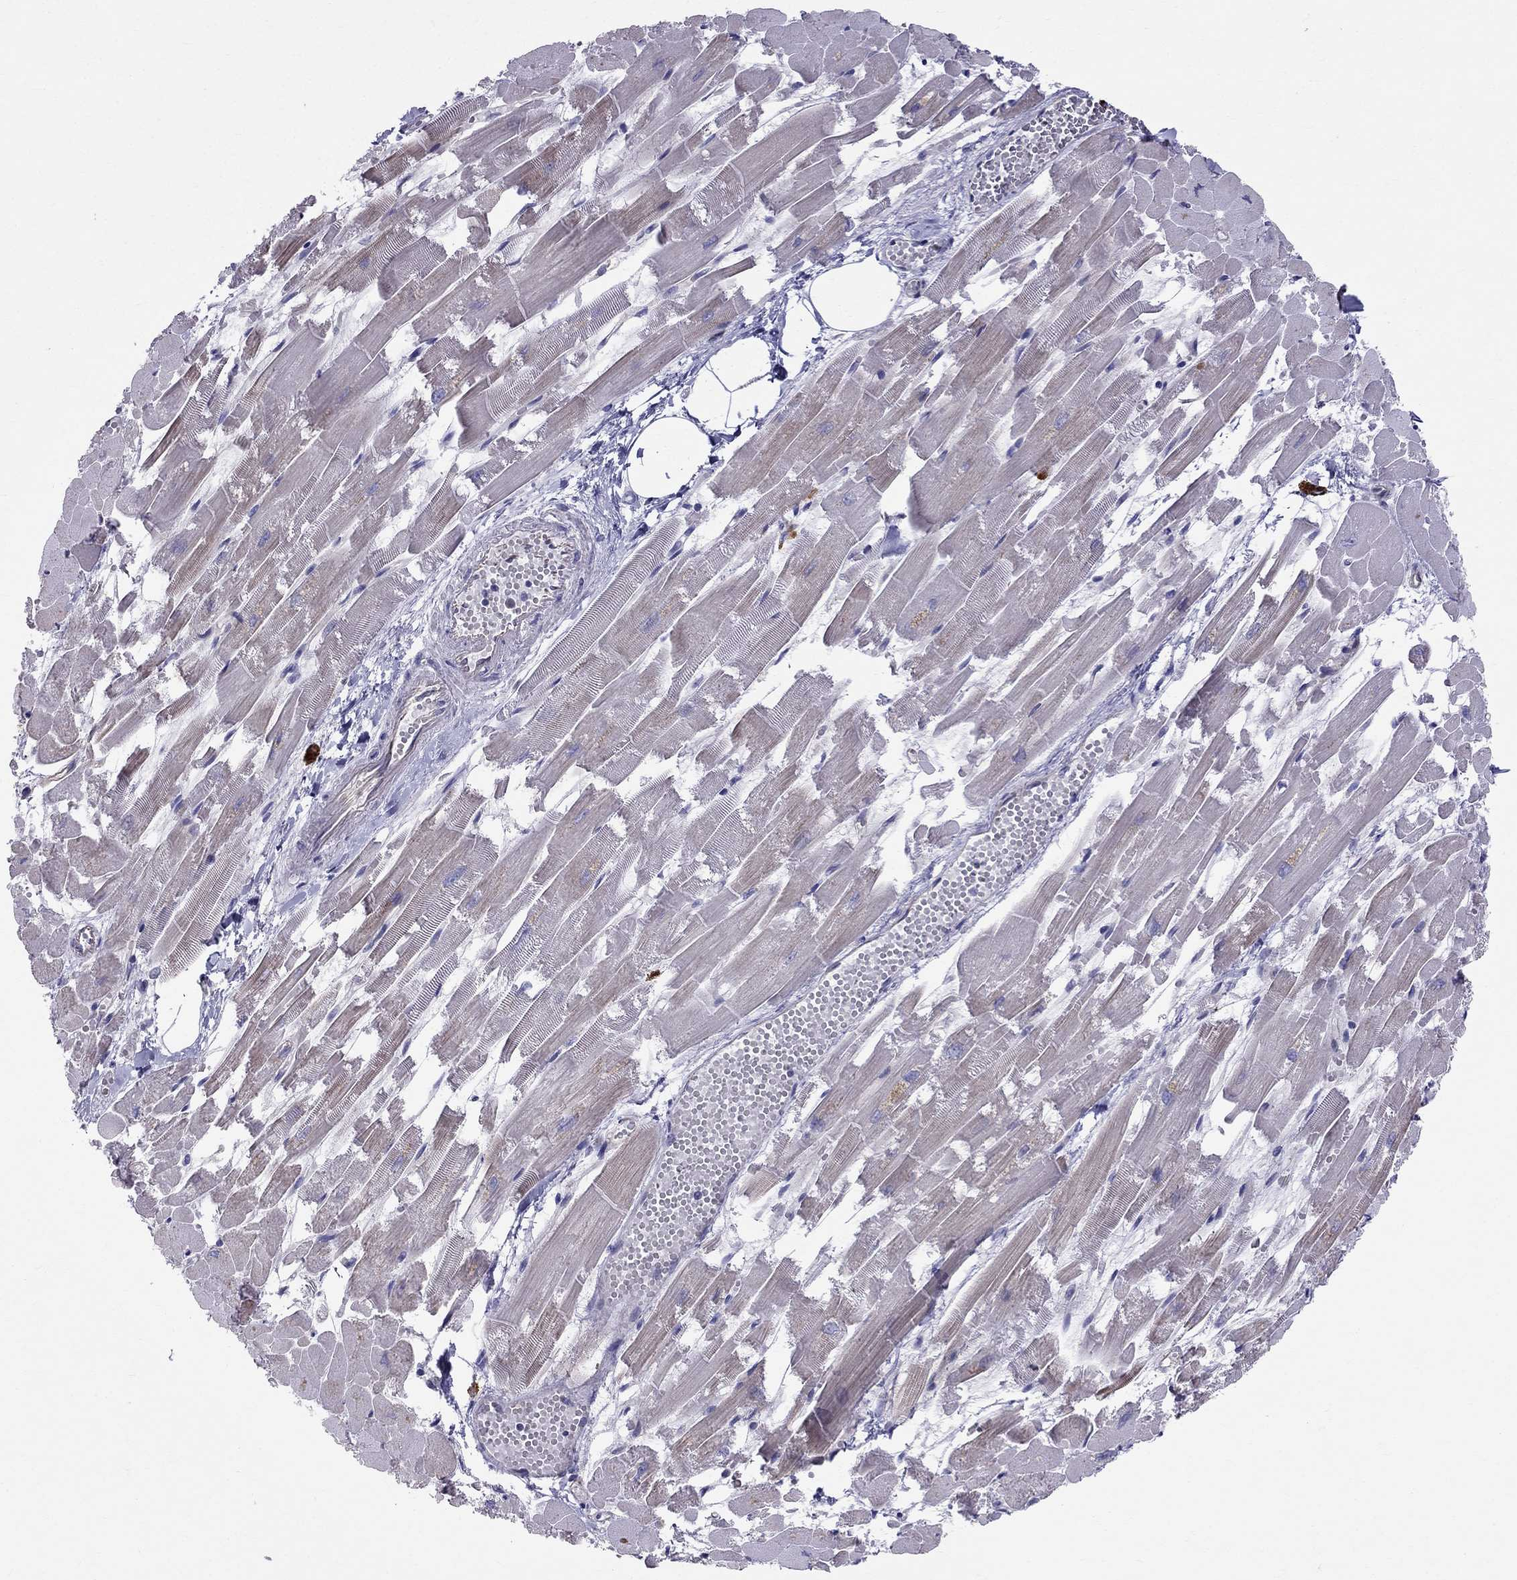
{"staining": {"intensity": "weak", "quantity": ">75%", "location": "cytoplasmic/membranous"}, "tissue": "heart muscle", "cell_type": "Cardiomyocytes", "image_type": "normal", "snomed": [{"axis": "morphology", "description": "Normal tissue, NOS"}, {"axis": "topography", "description": "Heart"}], "caption": "Heart muscle stained for a protein shows weak cytoplasmic/membranous positivity in cardiomyocytes.", "gene": "ENOX1", "patient": {"sex": "female", "age": 52}}